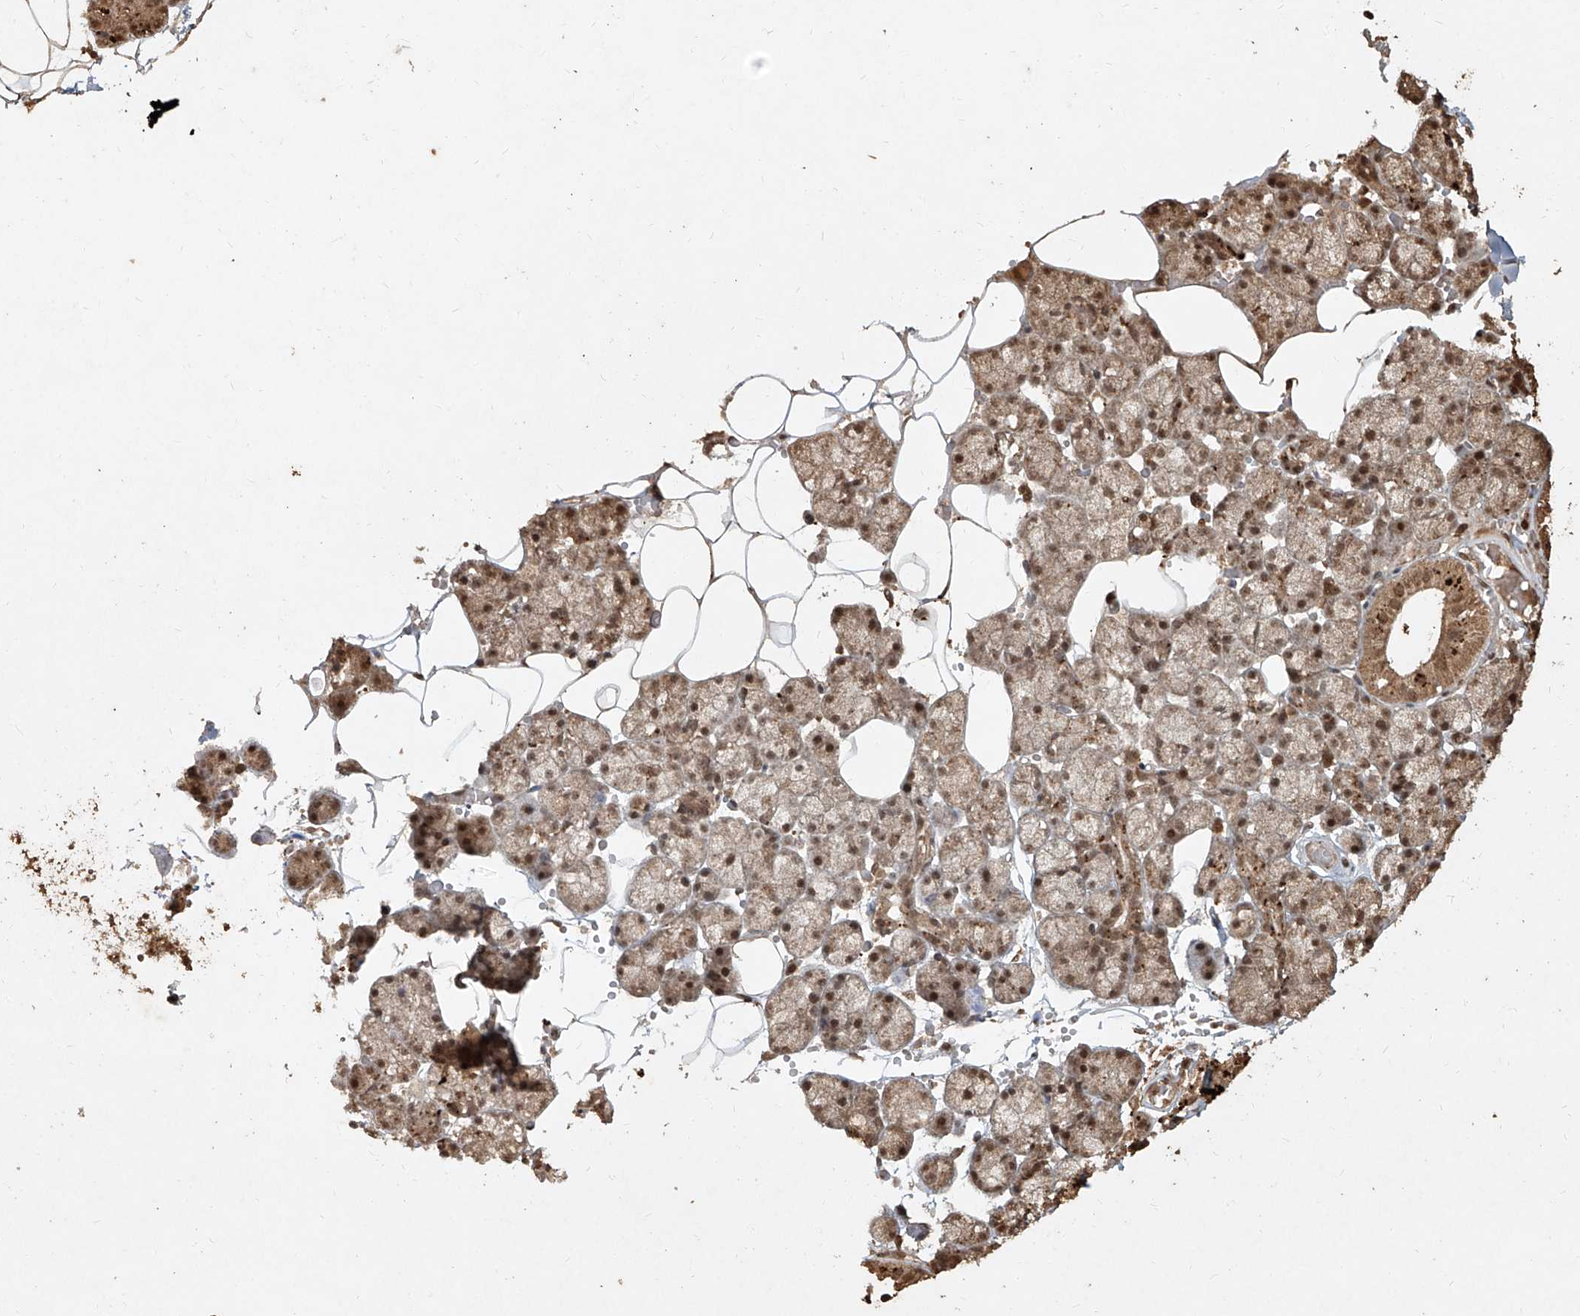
{"staining": {"intensity": "moderate", "quantity": ">75%", "location": "cytoplasmic/membranous,nuclear"}, "tissue": "salivary gland", "cell_type": "Glandular cells", "image_type": "normal", "snomed": [{"axis": "morphology", "description": "Normal tissue, NOS"}, {"axis": "topography", "description": "Salivary gland"}], "caption": "Normal salivary gland reveals moderate cytoplasmic/membranous,nuclear staining in about >75% of glandular cells, visualized by immunohistochemistry.", "gene": "UBE2K", "patient": {"sex": "male", "age": 62}}